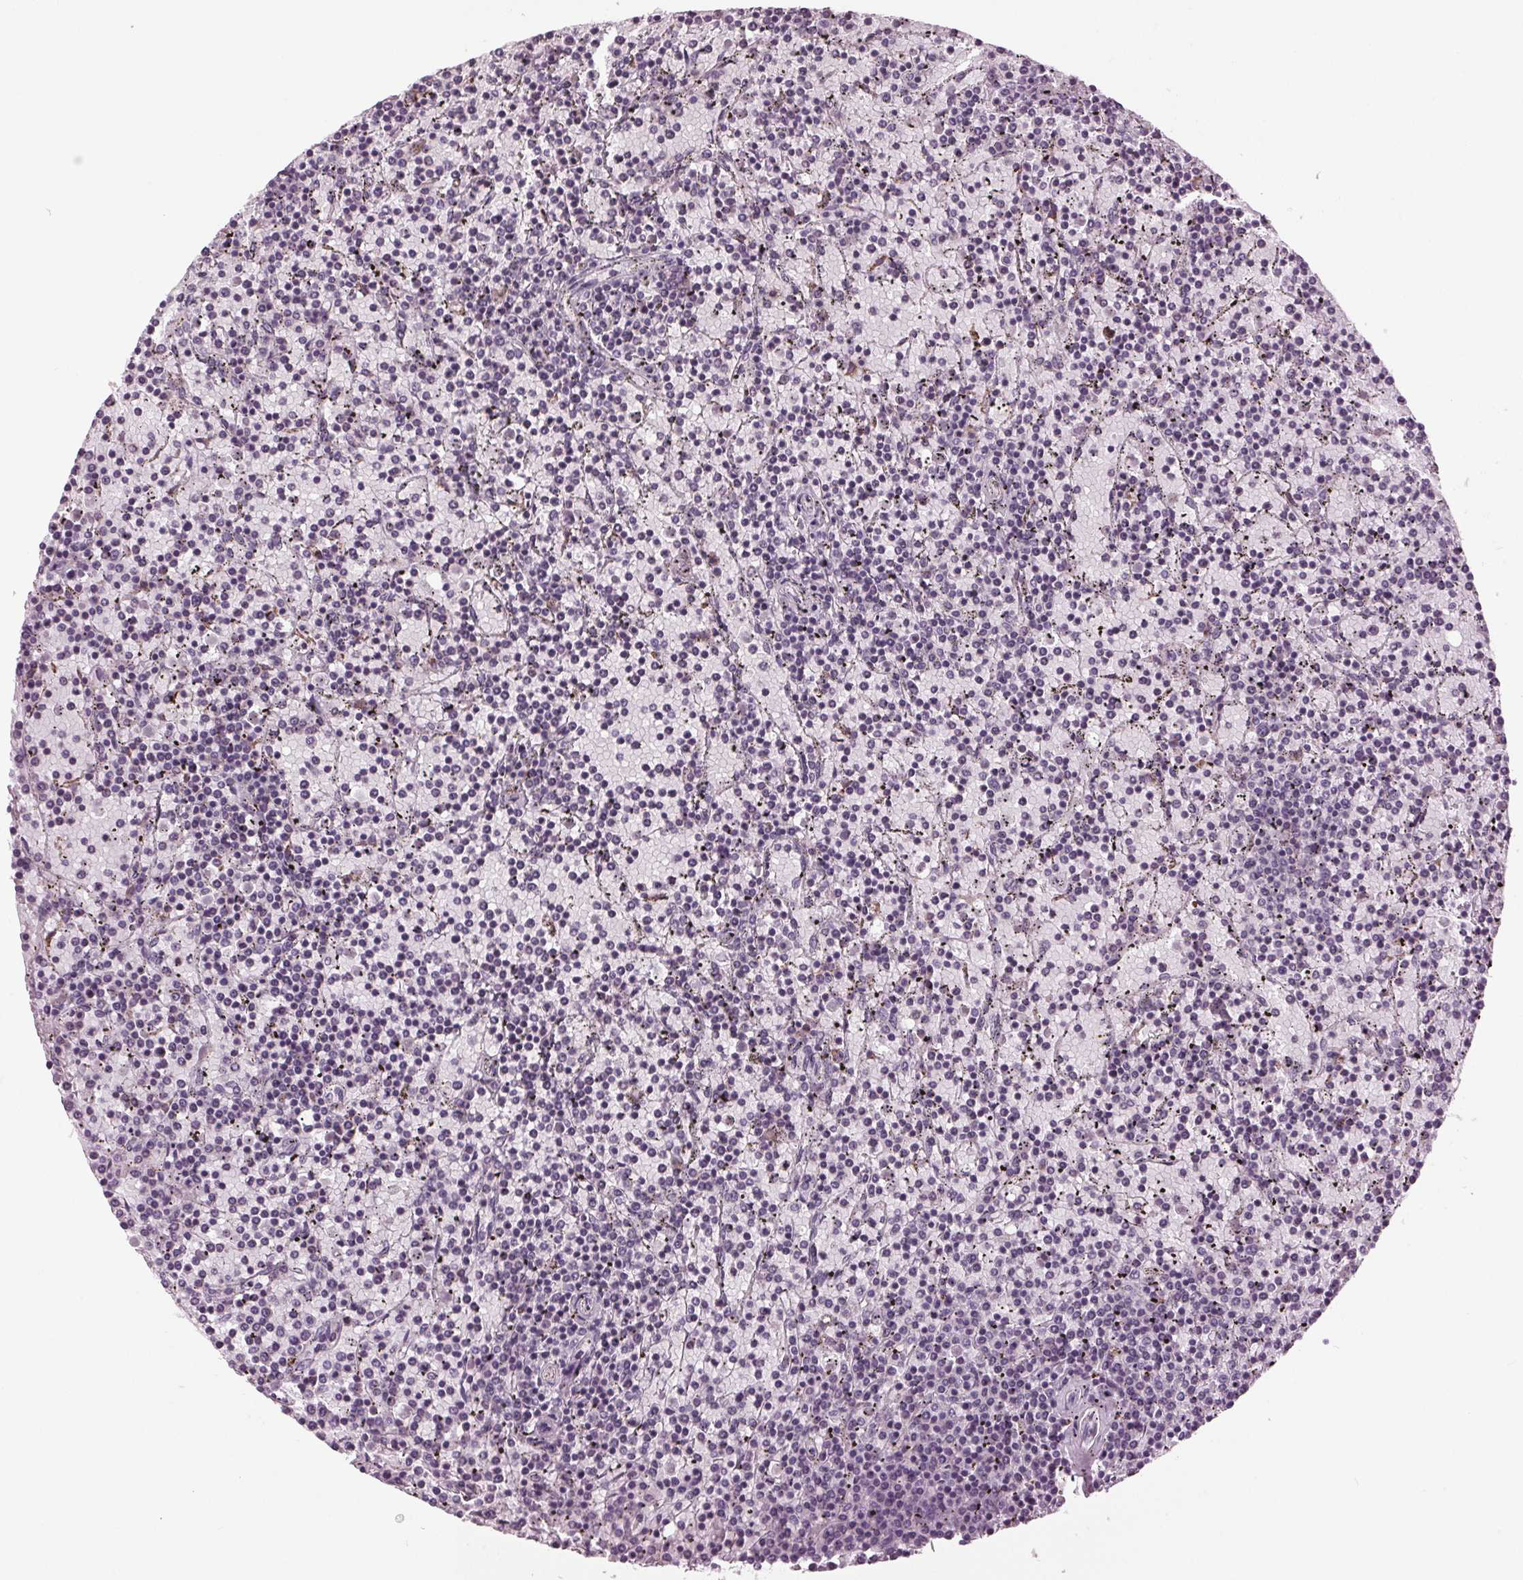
{"staining": {"intensity": "negative", "quantity": "none", "location": "none"}, "tissue": "lymphoma", "cell_type": "Tumor cells", "image_type": "cancer", "snomed": [{"axis": "morphology", "description": "Malignant lymphoma, non-Hodgkin's type, Low grade"}, {"axis": "topography", "description": "Spleen"}], "caption": "An image of human lymphoma is negative for staining in tumor cells.", "gene": "DNAH12", "patient": {"sex": "female", "age": 77}}